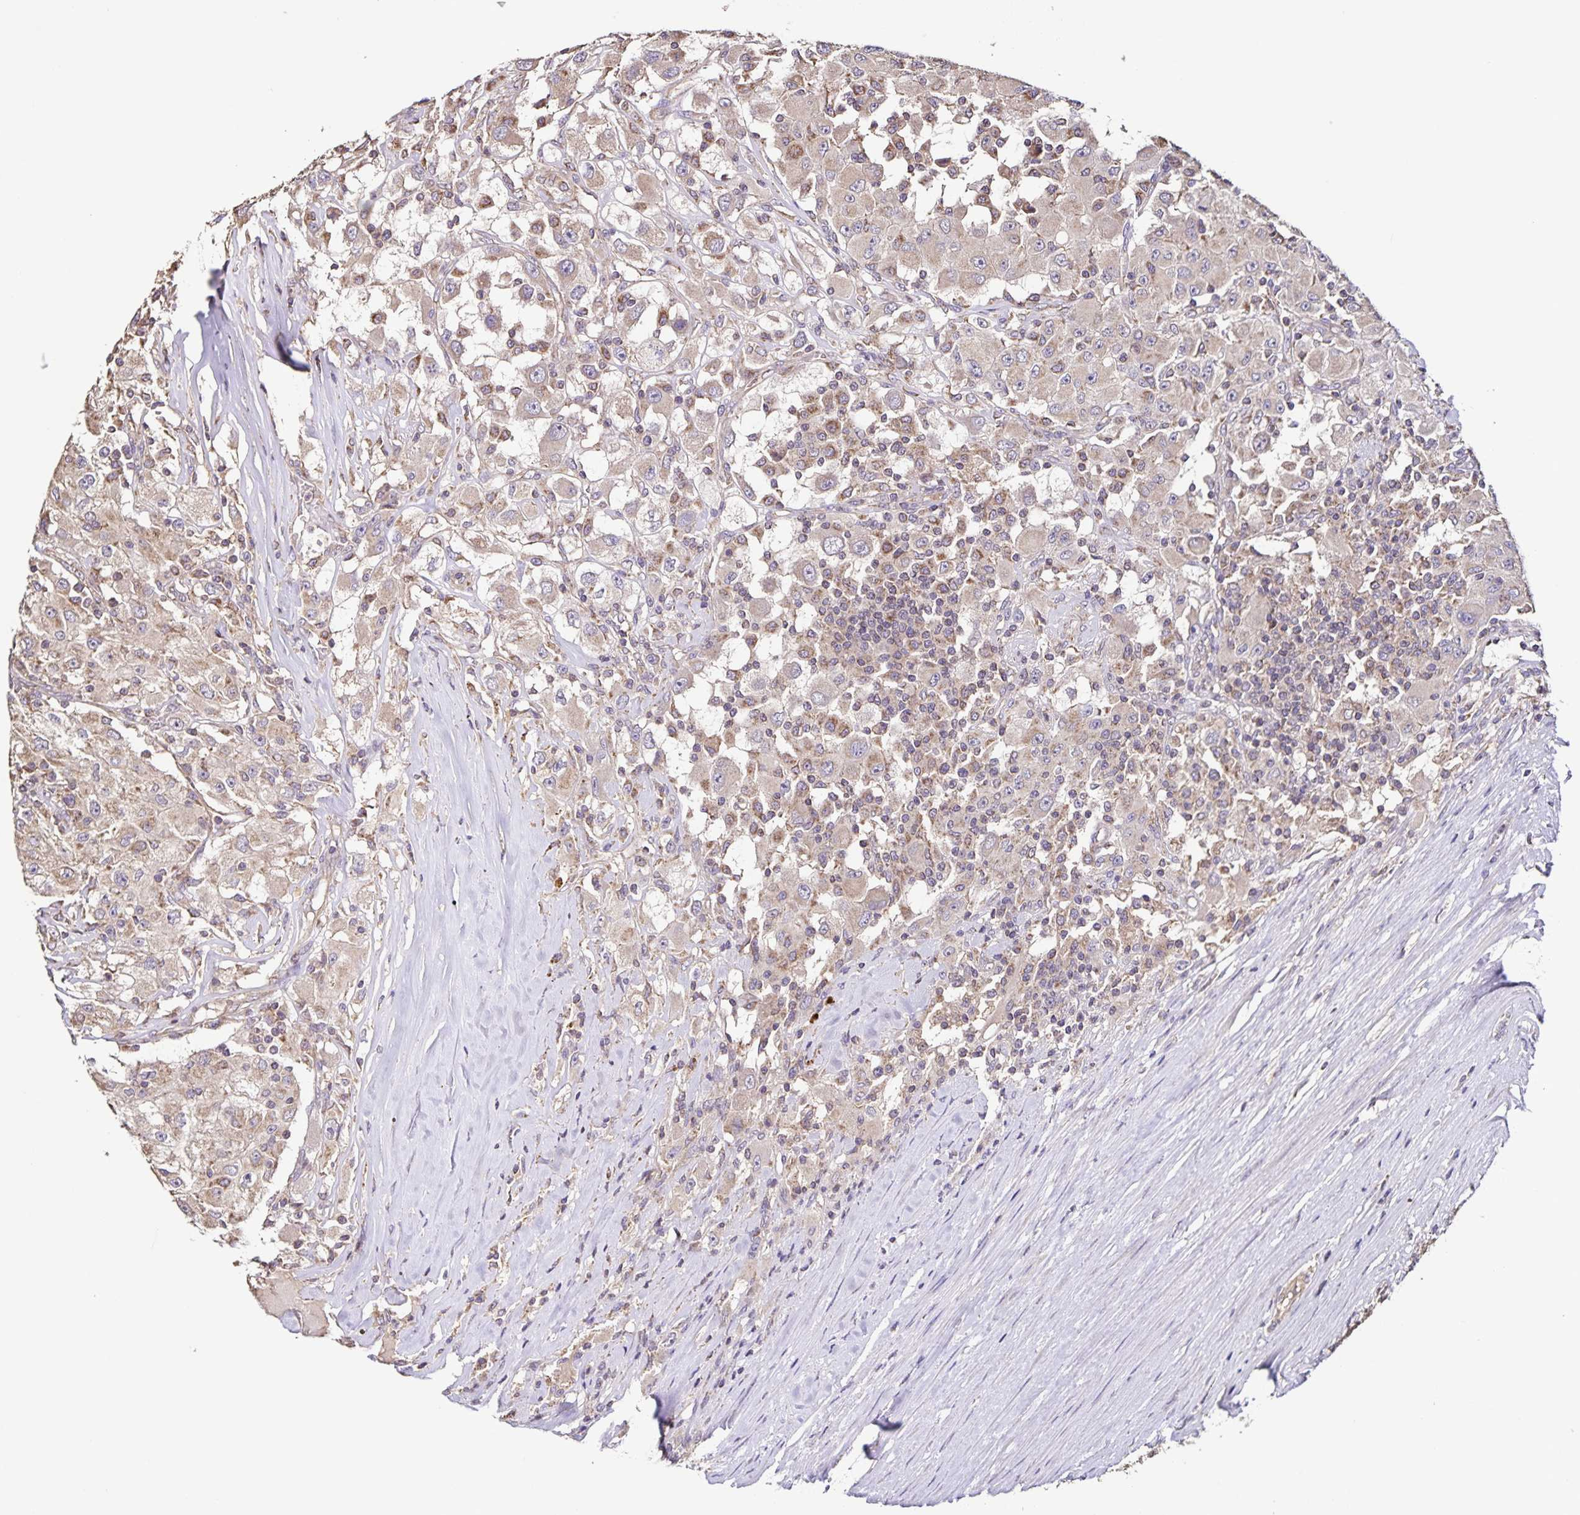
{"staining": {"intensity": "weak", "quantity": "25%-75%", "location": "cytoplasmic/membranous"}, "tissue": "renal cancer", "cell_type": "Tumor cells", "image_type": "cancer", "snomed": [{"axis": "morphology", "description": "Adenocarcinoma, NOS"}, {"axis": "topography", "description": "Kidney"}], "caption": "A brown stain shows weak cytoplasmic/membranous staining of a protein in human renal cancer tumor cells.", "gene": "MAN1A1", "patient": {"sex": "female", "age": 67}}